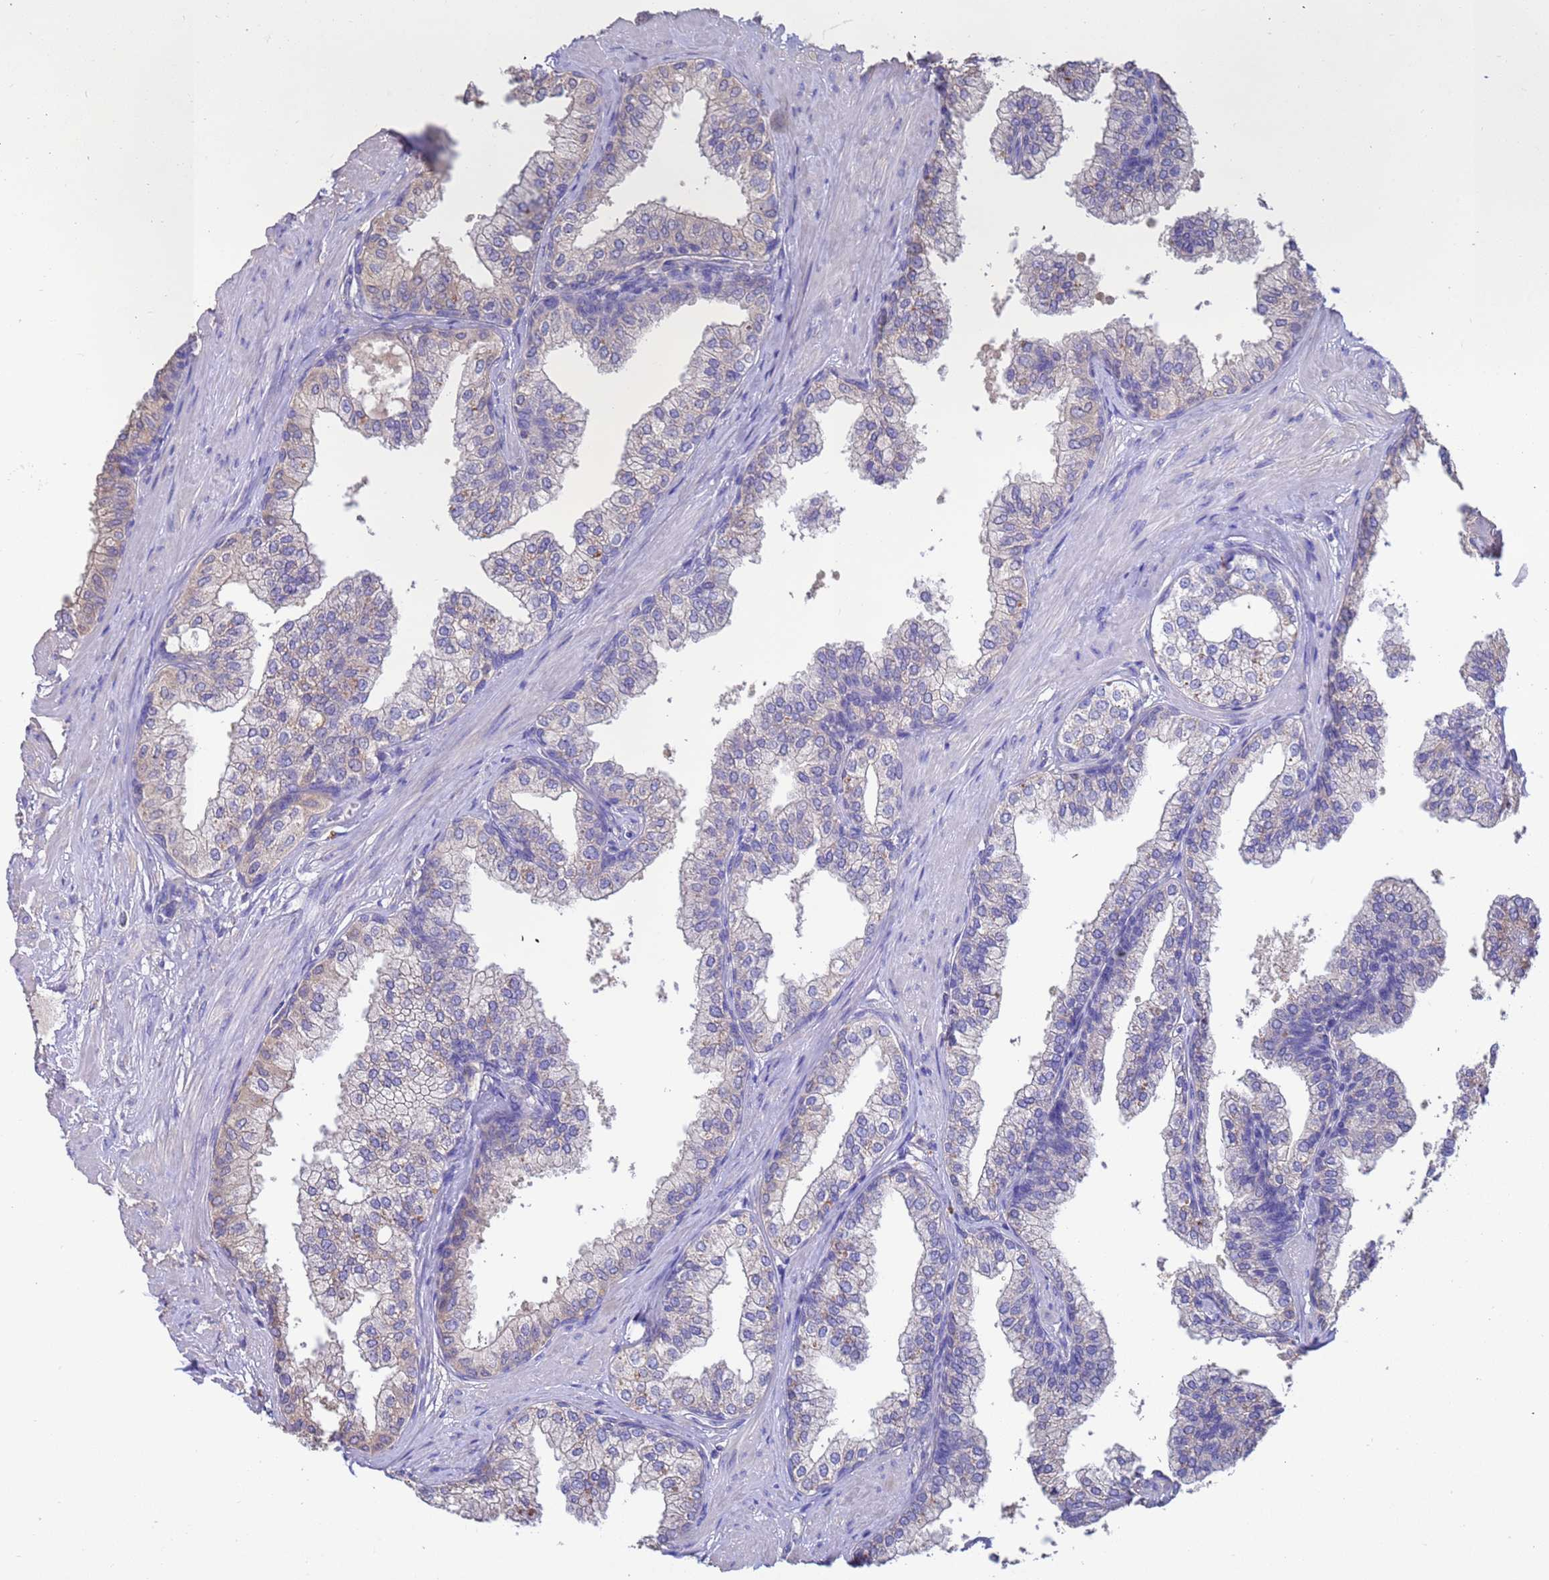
{"staining": {"intensity": "weak", "quantity": "<25%", "location": "cytoplasmic/membranous"}, "tissue": "prostate", "cell_type": "Glandular cells", "image_type": "normal", "snomed": [{"axis": "morphology", "description": "Normal tissue, NOS"}, {"axis": "topography", "description": "Prostate"}], "caption": "DAB (3,3'-diaminobenzidine) immunohistochemical staining of normal prostate shows no significant staining in glandular cells. (DAB (3,3'-diaminobenzidine) immunohistochemistry, high magnification).", "gene": "SRL", "patient": {"sex": "male", "age": 60}}